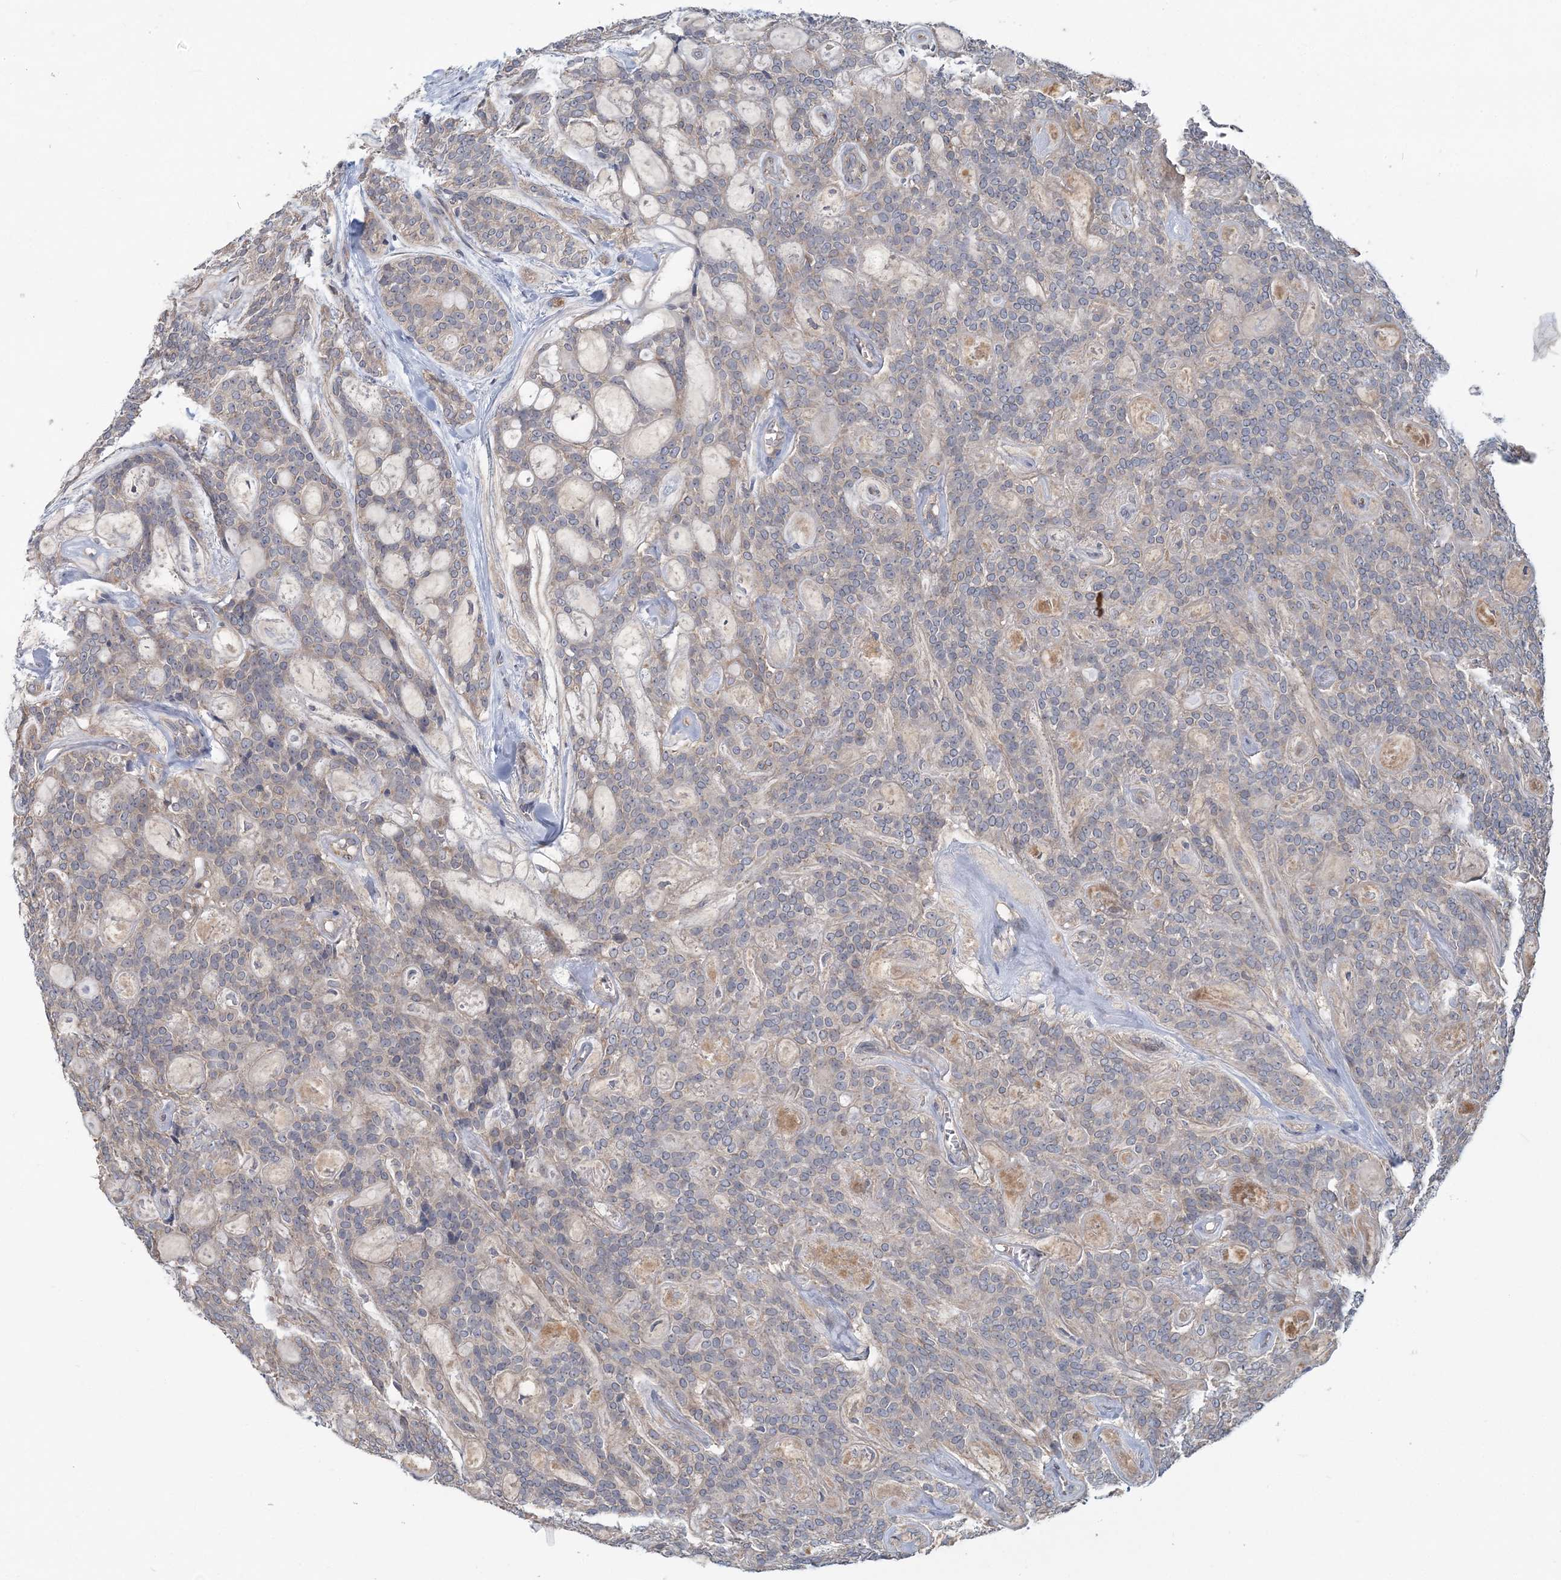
{"staining": {"intensity": "negative", "quantity": "none", "location": "none"}, "tissue": "head and neck cancer", "cell_type": "Tumor cells", "image_type": "cancer", "snomed": [{"axis": "morphology", "description": "Adenocarcinoma, NOS"}, {"axis": "topography", "description": "Head-Neck"}], "caption": "Adenocarcinoma (head and neck) stained for a protein using immunohistochemistry (IHC) reveals no expression tumor cells.", "gene": "RNF25", "patient": {"sex": "male", "age": 66}}